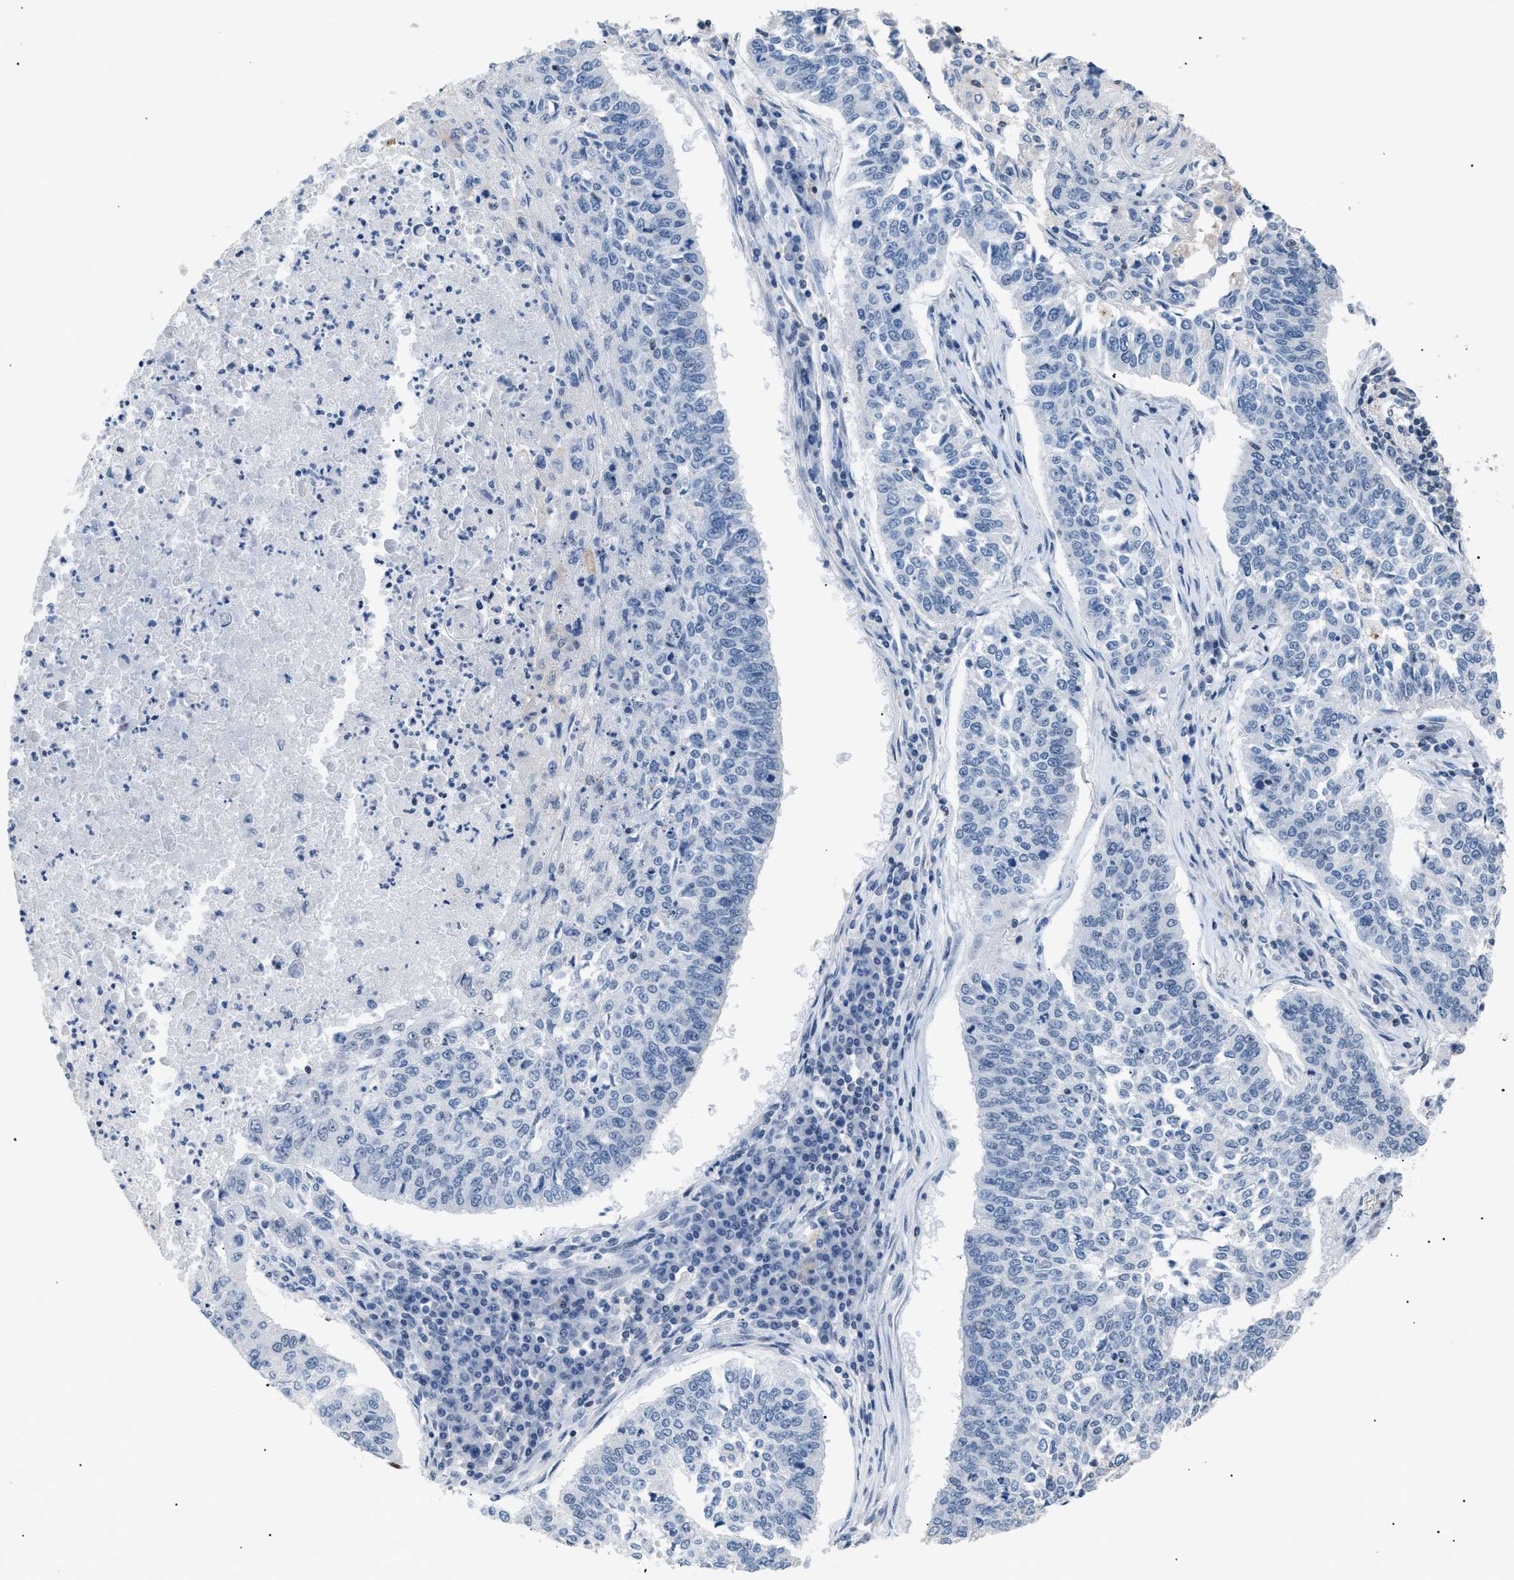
{"staining": {"intensity": "negative", "quantity": "none", "location": "none"}, "tissue": "lung cancer", "cell_type": "Tumor cells", "image_type": "cancer", "snomed": [{"axis": "morphology", "description": "Normal tissue, NOS"}, {"axis": "morphology", "description": "Squamous cell carcinoma, NOS"}, {"axis": "topography", "description": "Cartilage tissue"}, {"axis": "topography", "description": "Bronchus"}, {"axis": "topography", "description": "Lung"}], "caption": "Squamous cell carcinoma (lung) stained for a protein using IHC reveals no expression tumor cells.", "gene": "KCNC3", "patient": {"sex": "female", "age": 49}}